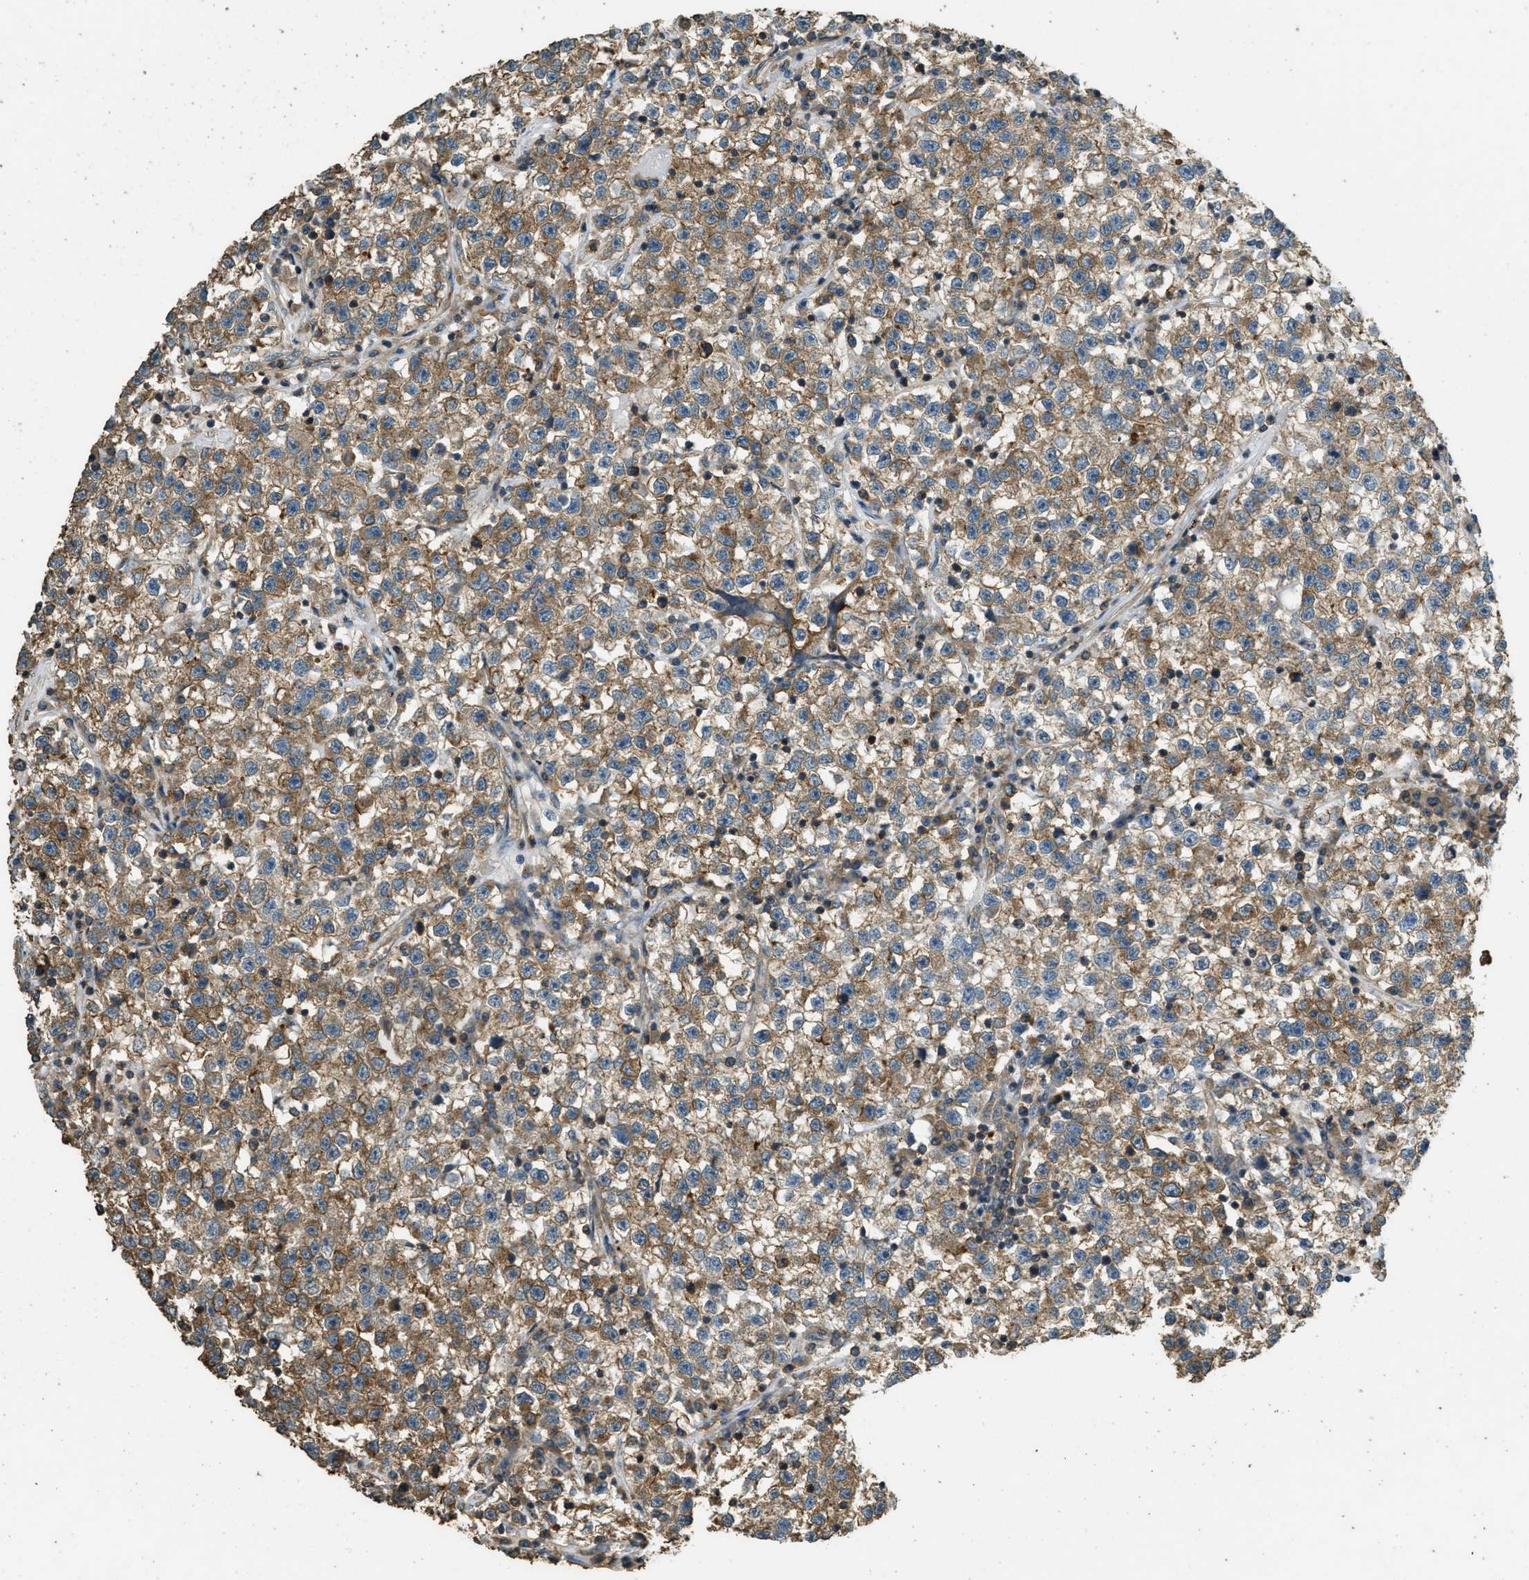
{"staining": {"intensity": "moderate", "quantity": ">75%", "location": "cytoplasmic/membranous"}, "tissue": "testis cancer", "cell_type": "Tumor cells", "image_type": "cancer", "snomed": [{"axis": "morphology", "description": "Seminoma, NOS"}, {"axis": "topography", "description": "Testis"}], "caption": "Testis seminoma stained with a protein marker exhibits moderate staining in tumor cells.", "gene": "MARS1", "patient": {"sex": "male", "age": 22}}